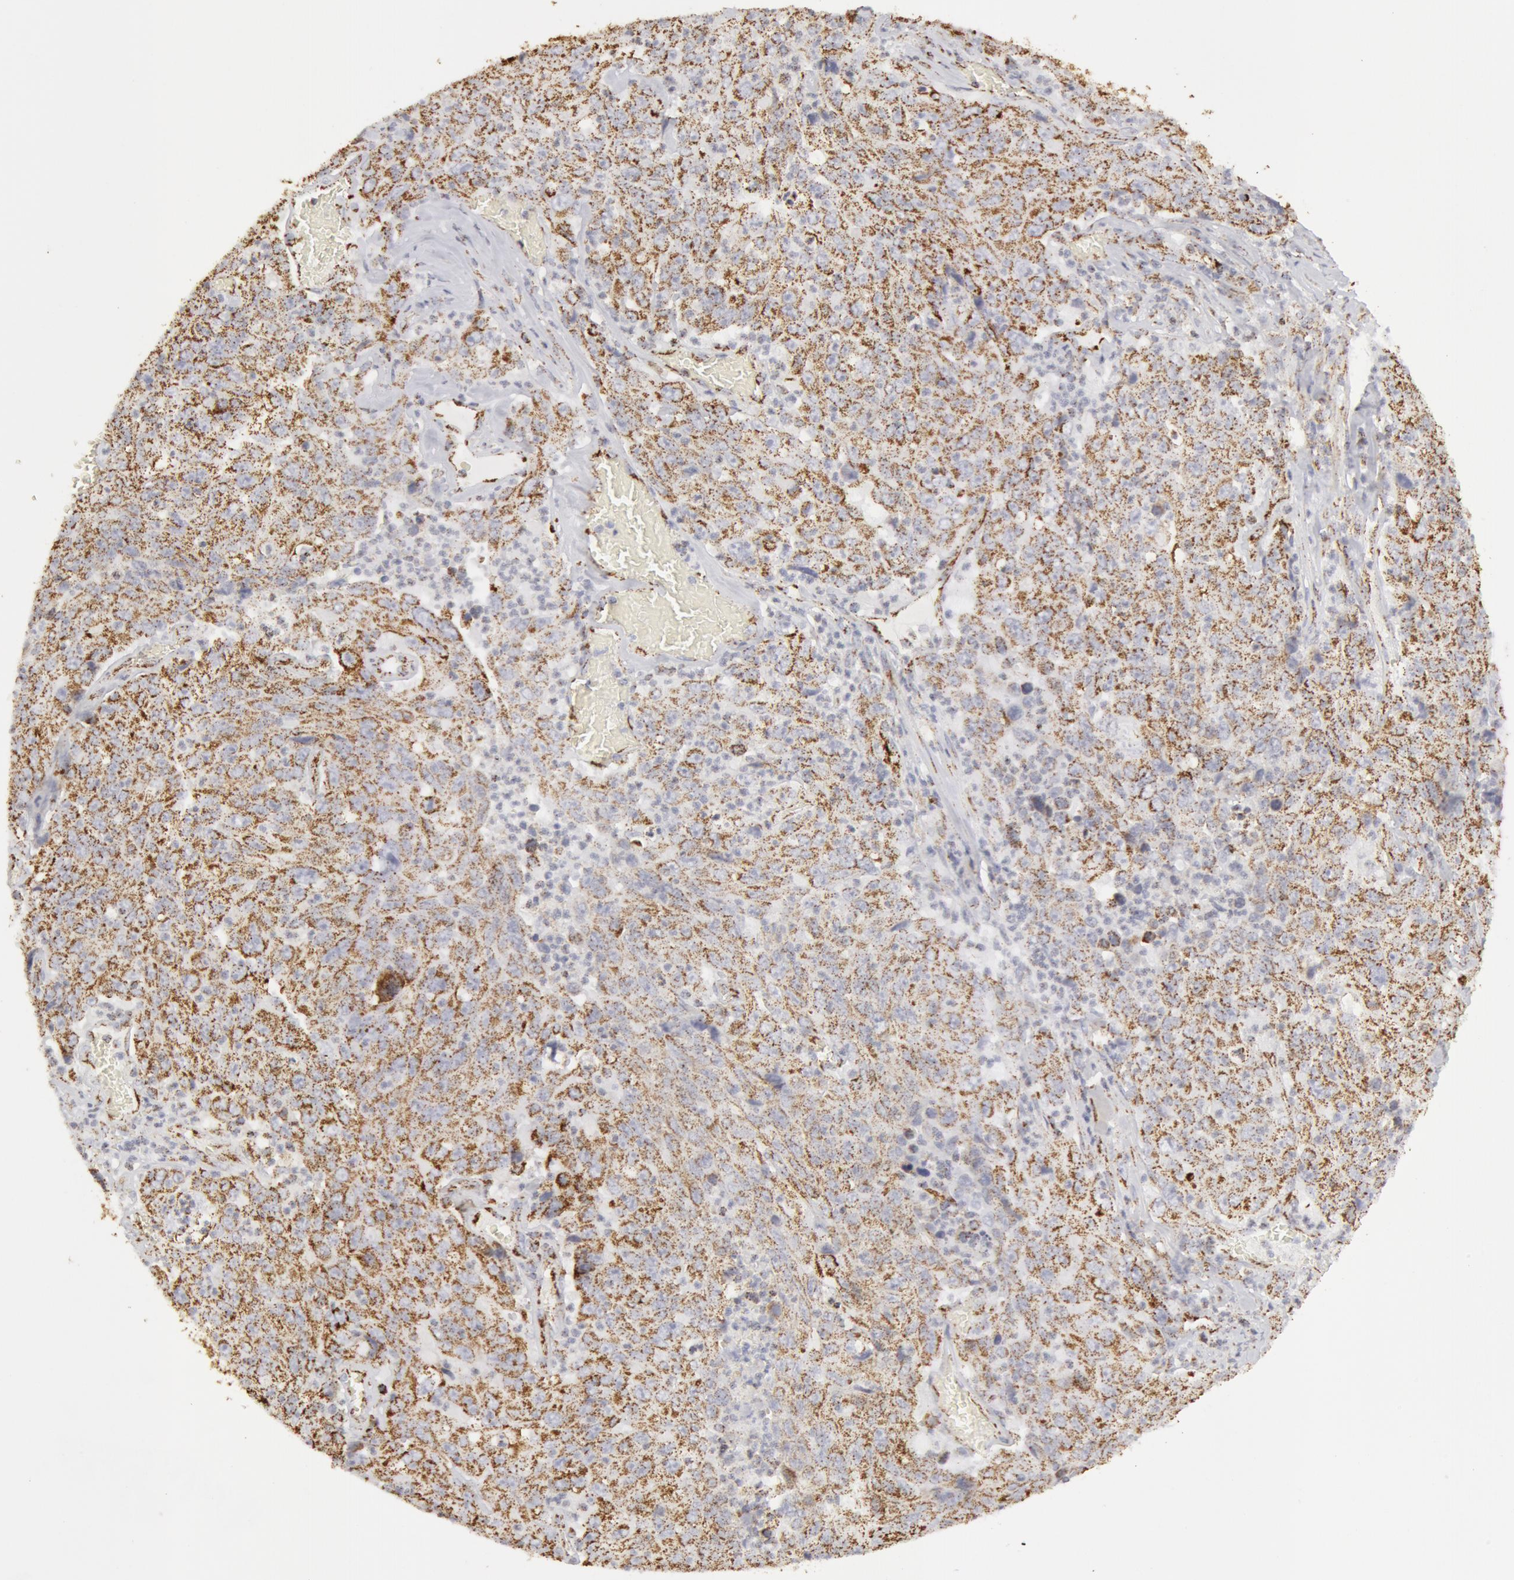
{"staining": {"intensity": "strong", "quantity": ">75%", "location": "cytoplasmic/membranous"}, "tissue": "lung cancer", "cell_type": "Tumor cells", "image_type": "cancer", "snomed": [{"axis": "morphology", "description": "Squamous cell carcinoma, NOS"}, {"axis": "topography", "description": "Lung"}], "caption": "There is high levels of strong cytoplasmic/membranous staining in tumor cells of squamous cell carcinoma (lung), as demonstrated by immunohistochemical staining (brown color).", "gene": "ATP5F1B", "patient": {"sex": "male", "age": 64}}